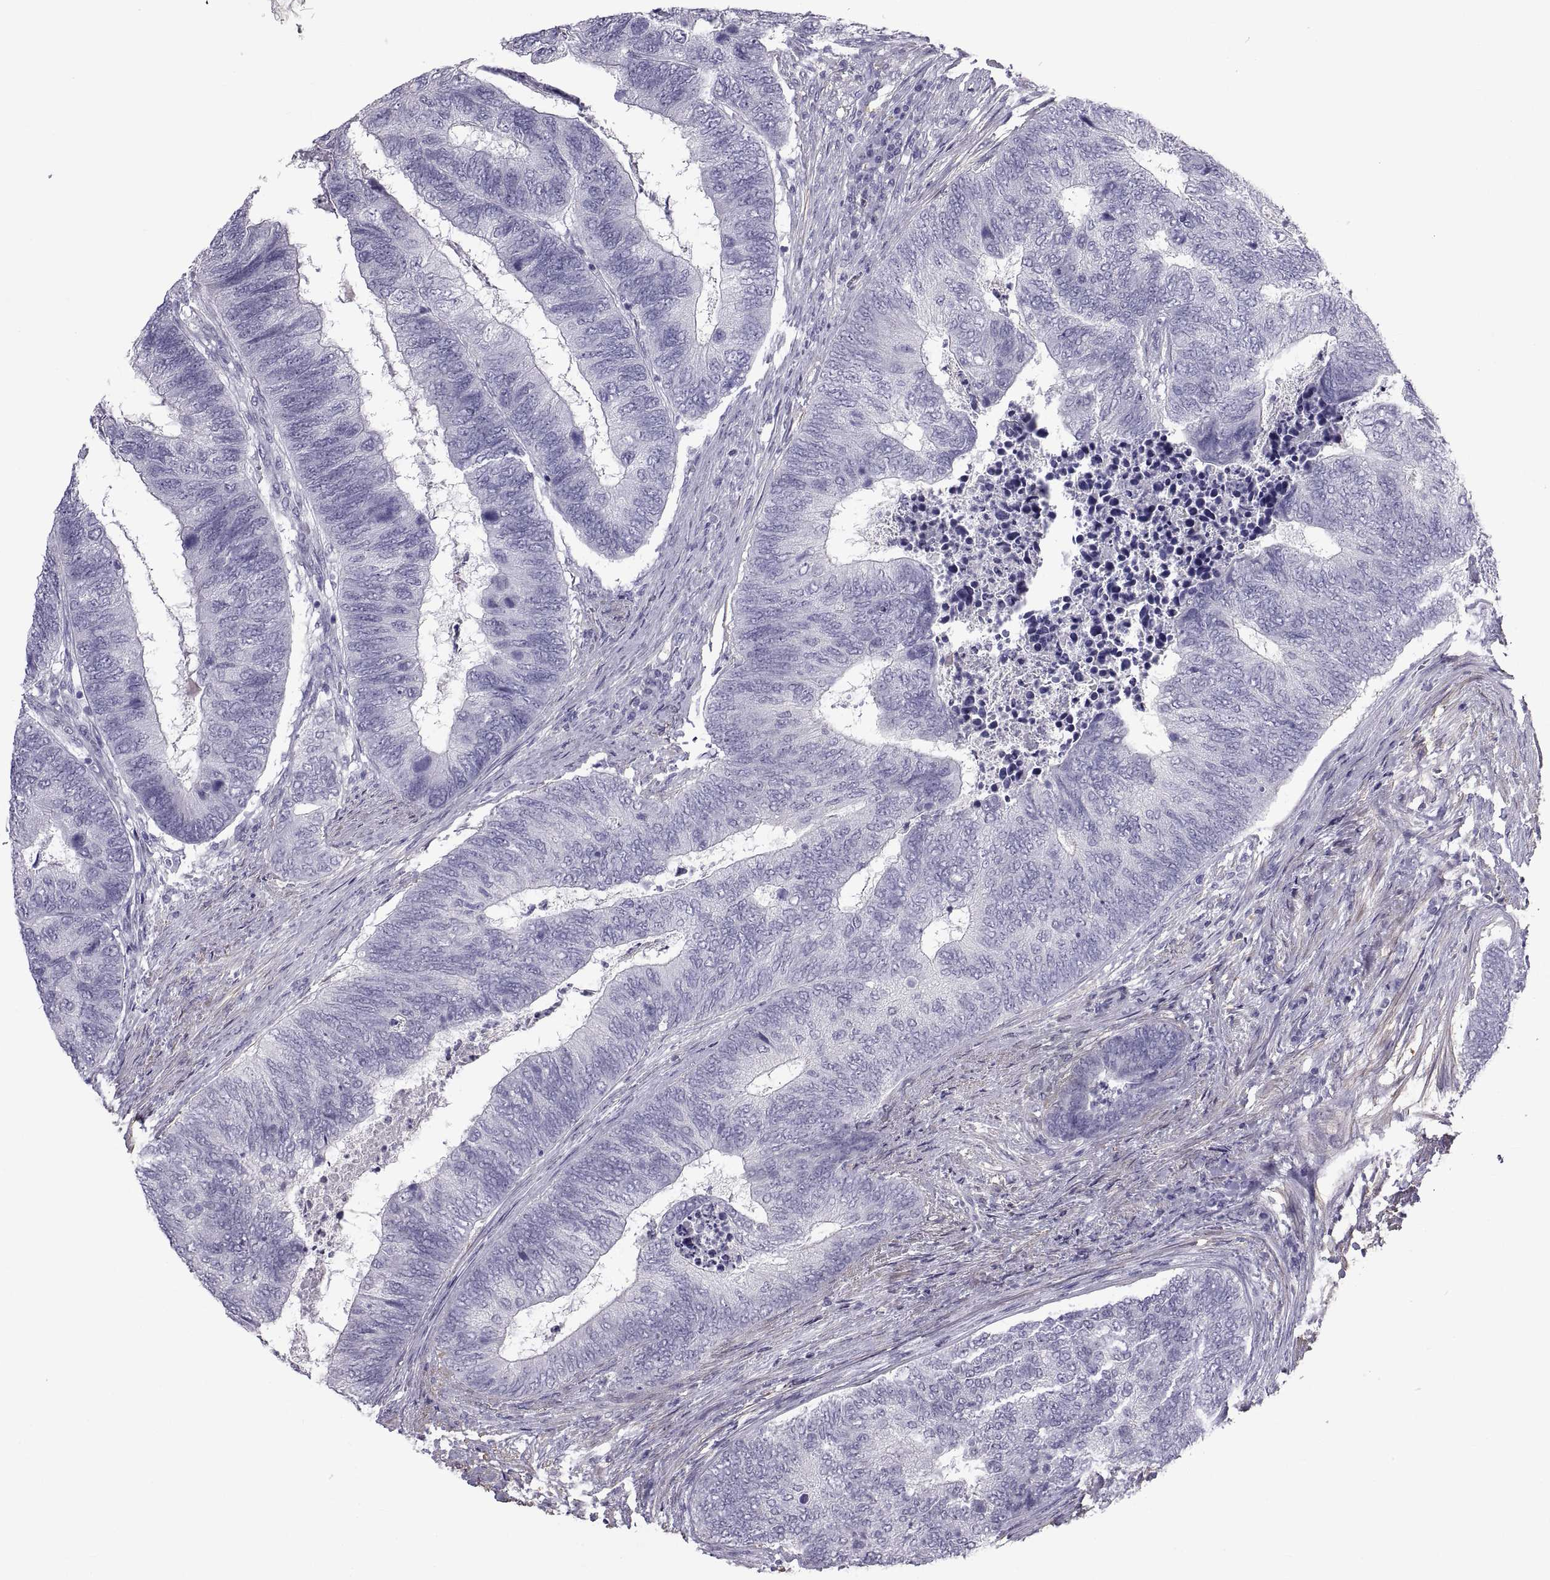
{"staining": {"intensity": "negative", "quantity": "none", "location": "none"}, "tissue": "colorectal cancer", "cell_type": "Tumor cells", "image_type": "cancer", "snomed": [{"axis": "morphology", "description": "Adenocarcinoma, NOS"}, {"axis": "topography", "description": "Colon"}], "caption": "A photomicrograph of colorectal adenocarcinoma stained for a protein shows no brown staining in tumor cells.", "gene": "MAGEB1", "patient": {"sex": "female", "age": 67}}